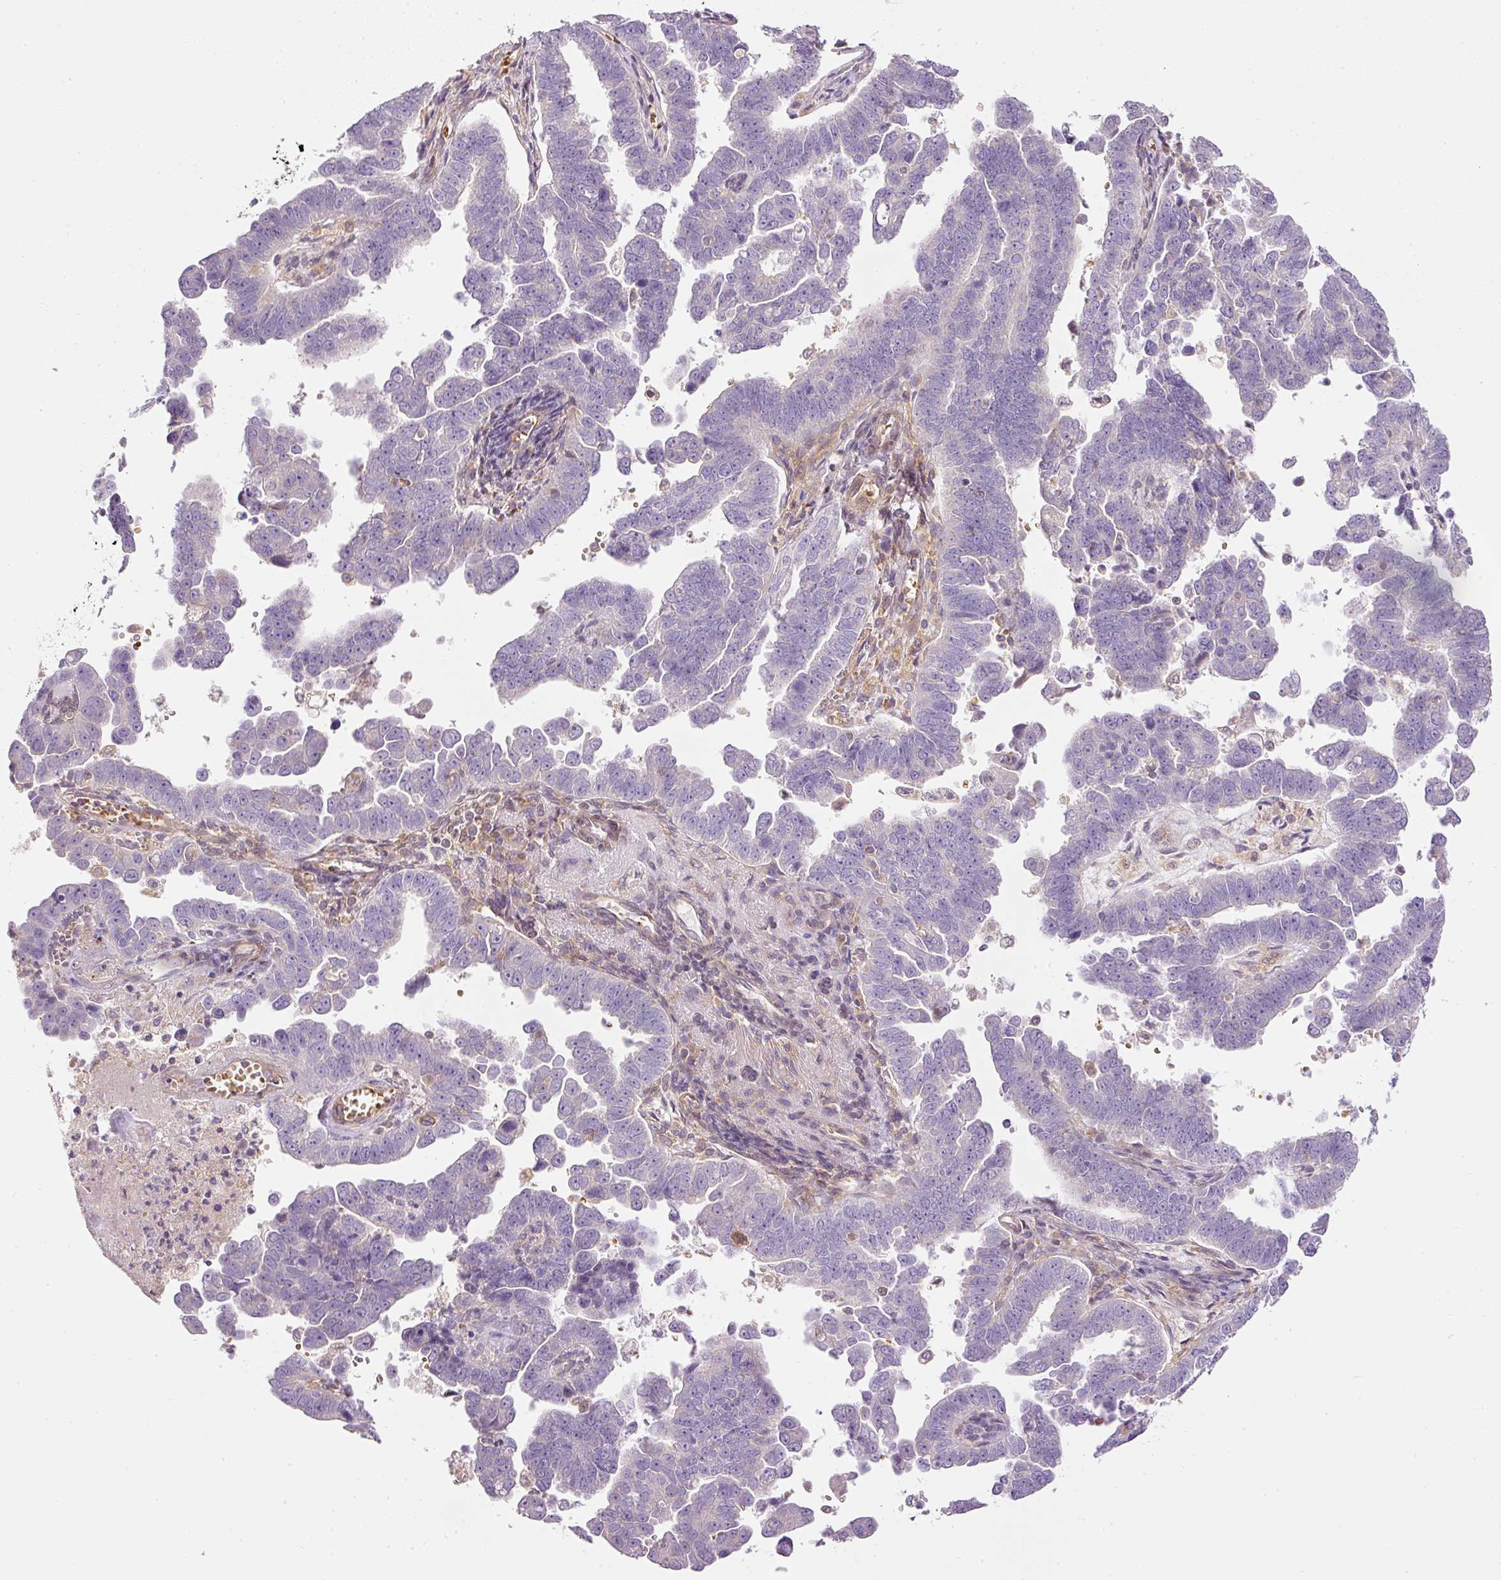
{"staining": {"intensity": "negative", "quantity": "none", "location": "none"}, "tissue": "endometrial cancer", "cell_type": "Tumor cells", "image_type": "cancer", "snomed": [{"axis": "morphology", "description": "Adenocarcinoma, NOS"}, {"axis": "topography", "description": "Endometrium"}], "caption": "A high-resolution photomicrograph shows immunohistochemistry staining of endometrial cancer, which exhibits no significant expression in tumor cells.", "gene": "TBC1D2B", "patient": {"sex": "female", "age": 75}}